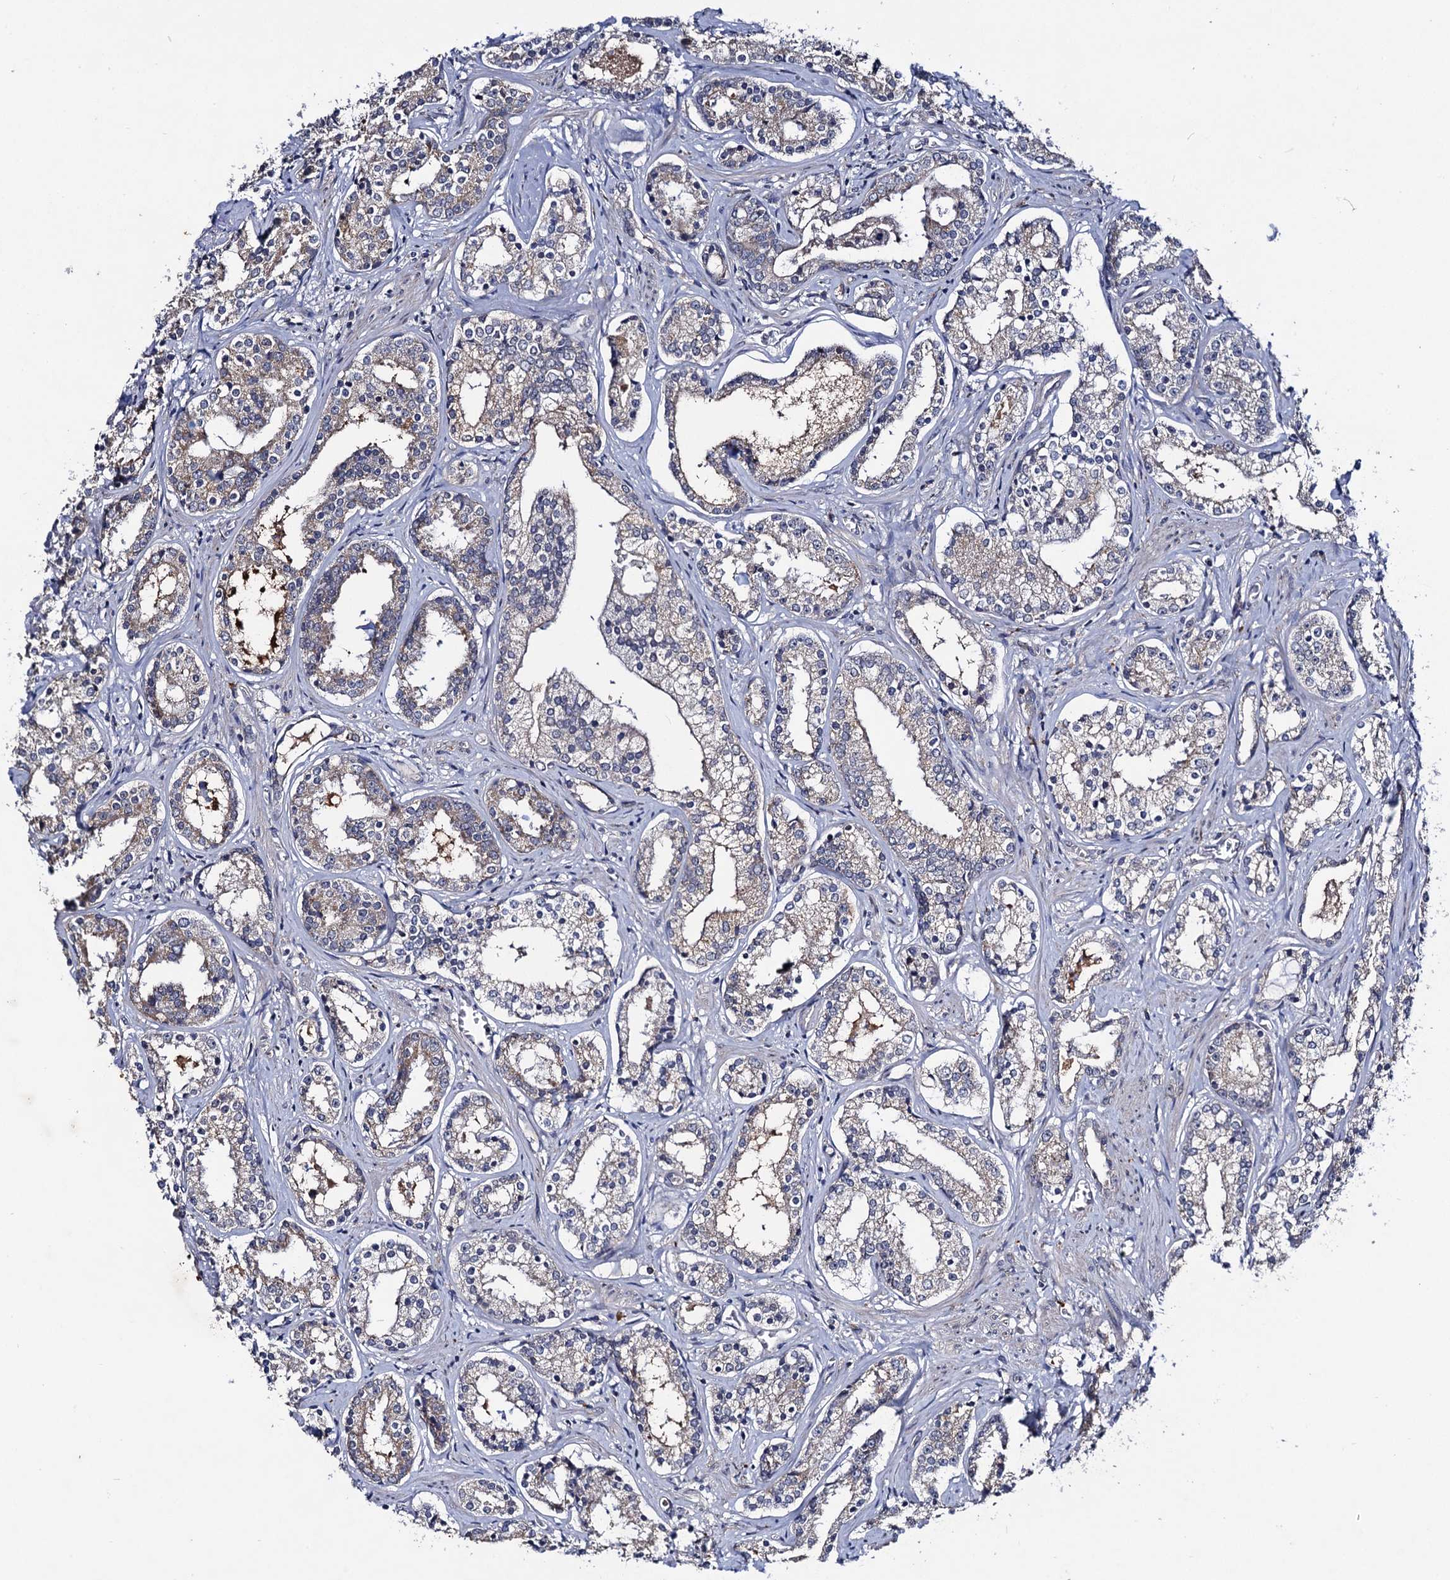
{"staining": {"intensity": "weak", "quantity": "<25%", "location": "cytoplasmic/membranous"}, "tissue": "prostate cancer", "cell_type": "Tumor cells", "image_type": "cancer", "snomed": [{"axis": "morphology", "description": "Adenocarcinoma, High grade"}, {"axis": "topography", "description": "Prostate"}], "caption": "DAB immunohistochemical staining of human prostate cancer (high-grade adenocarcinoma) shows no significant staining in tumor cells.", "gene": "VPS37D", "patient": {"sex": "male", "age": 58}}